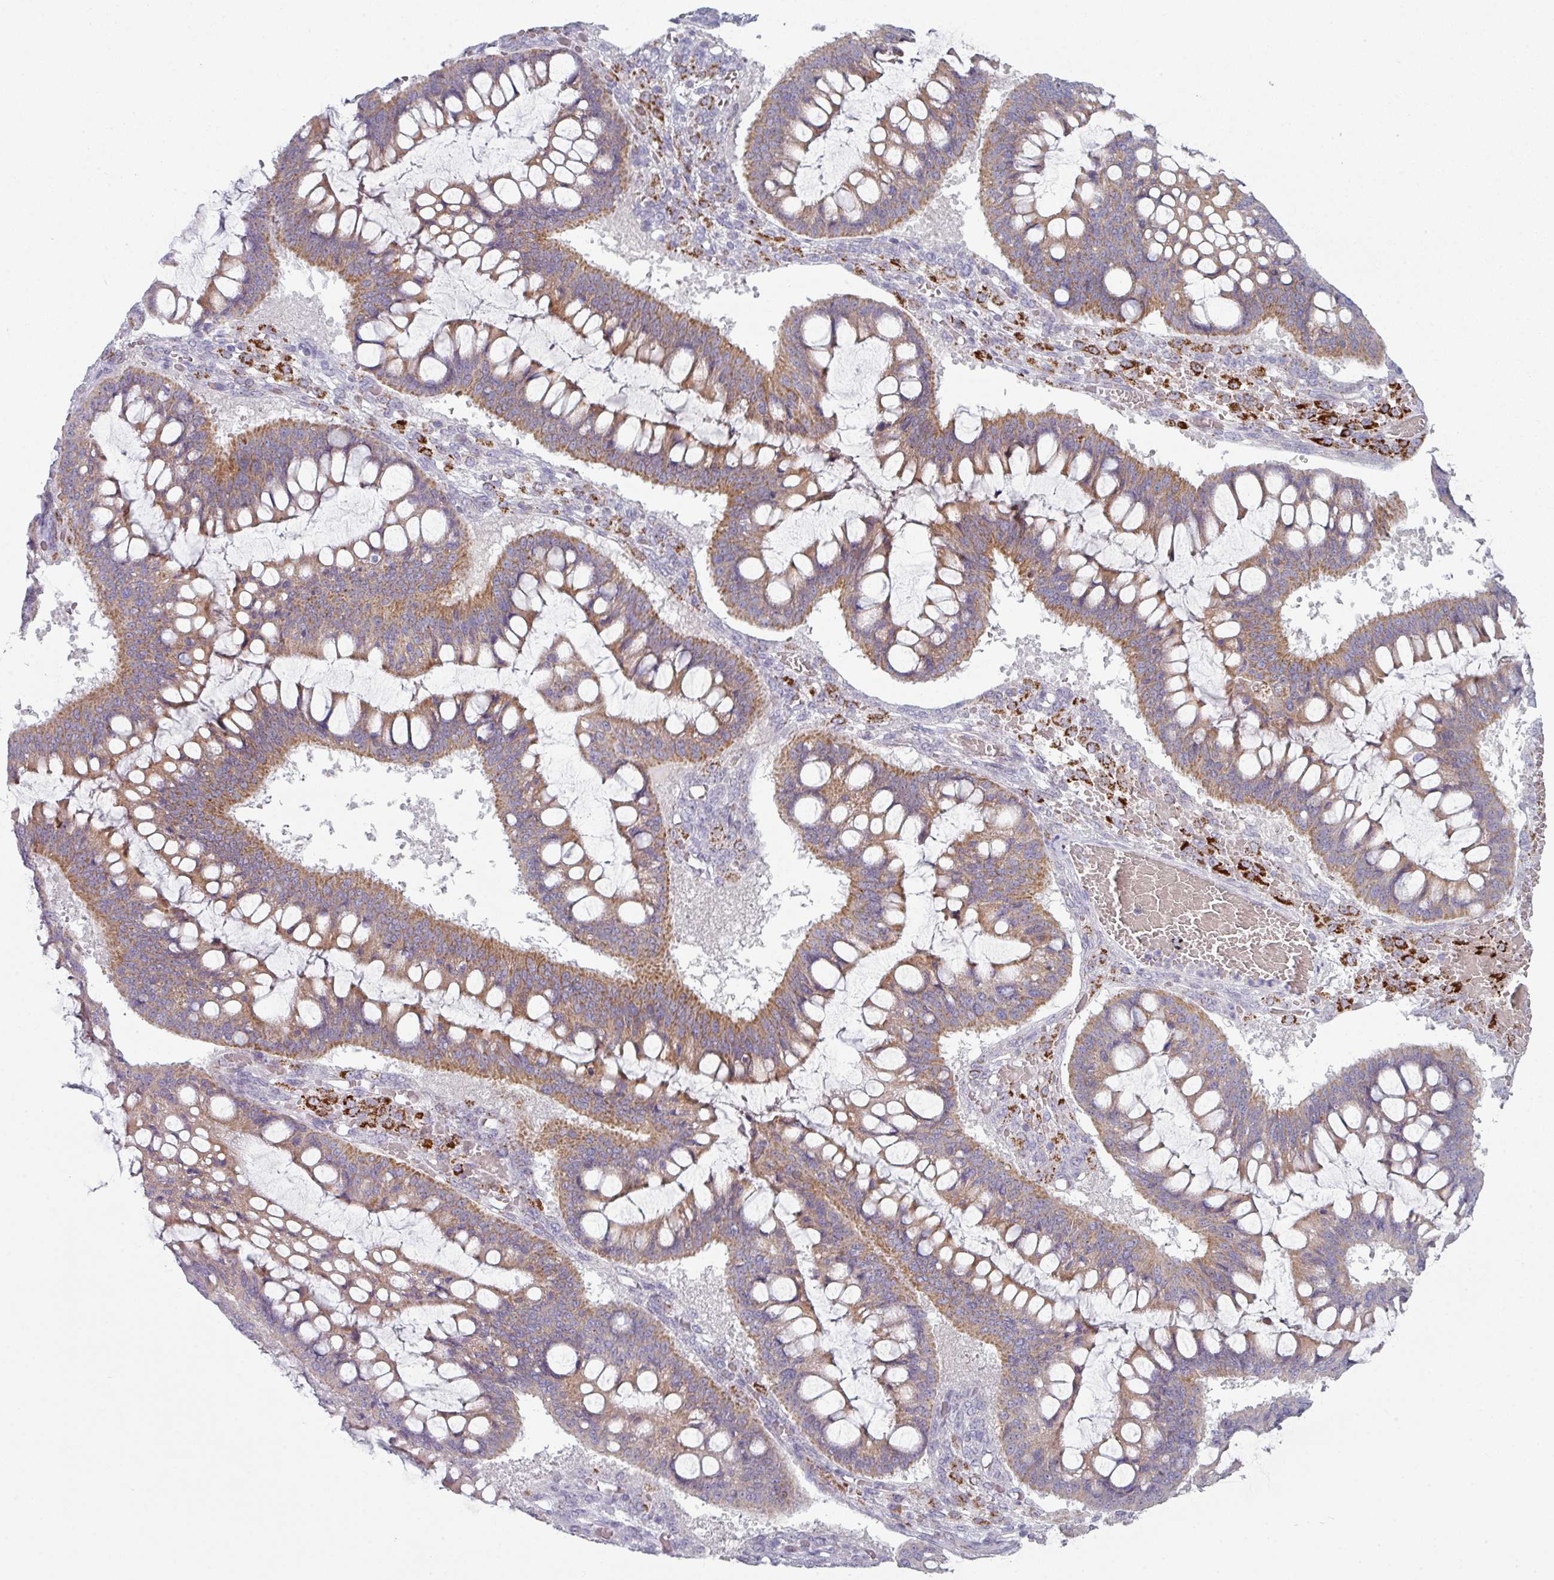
{"staining": {"intensity": "moderate", "quantity": ">75%", "location": "cytoplasmic/membranous"}, "tissue": "ovarian cancer", "cell_type": "Tumor cells", "image_type": "cancer", "snomed": [{"axis": "morphology", "description": "Cystadenocarcinoma, mucinous, NOS"}, {"axis": "topography", "description": "Ovary"}], "caption": "Immunohistochemical staining of ovarian cancer shows medium levels of moderate cytoplasmic/membranous positivity in about >75% of tumor cells.", "gene": "ZNF615", "patient": {"sex": "female", "age": 73}}